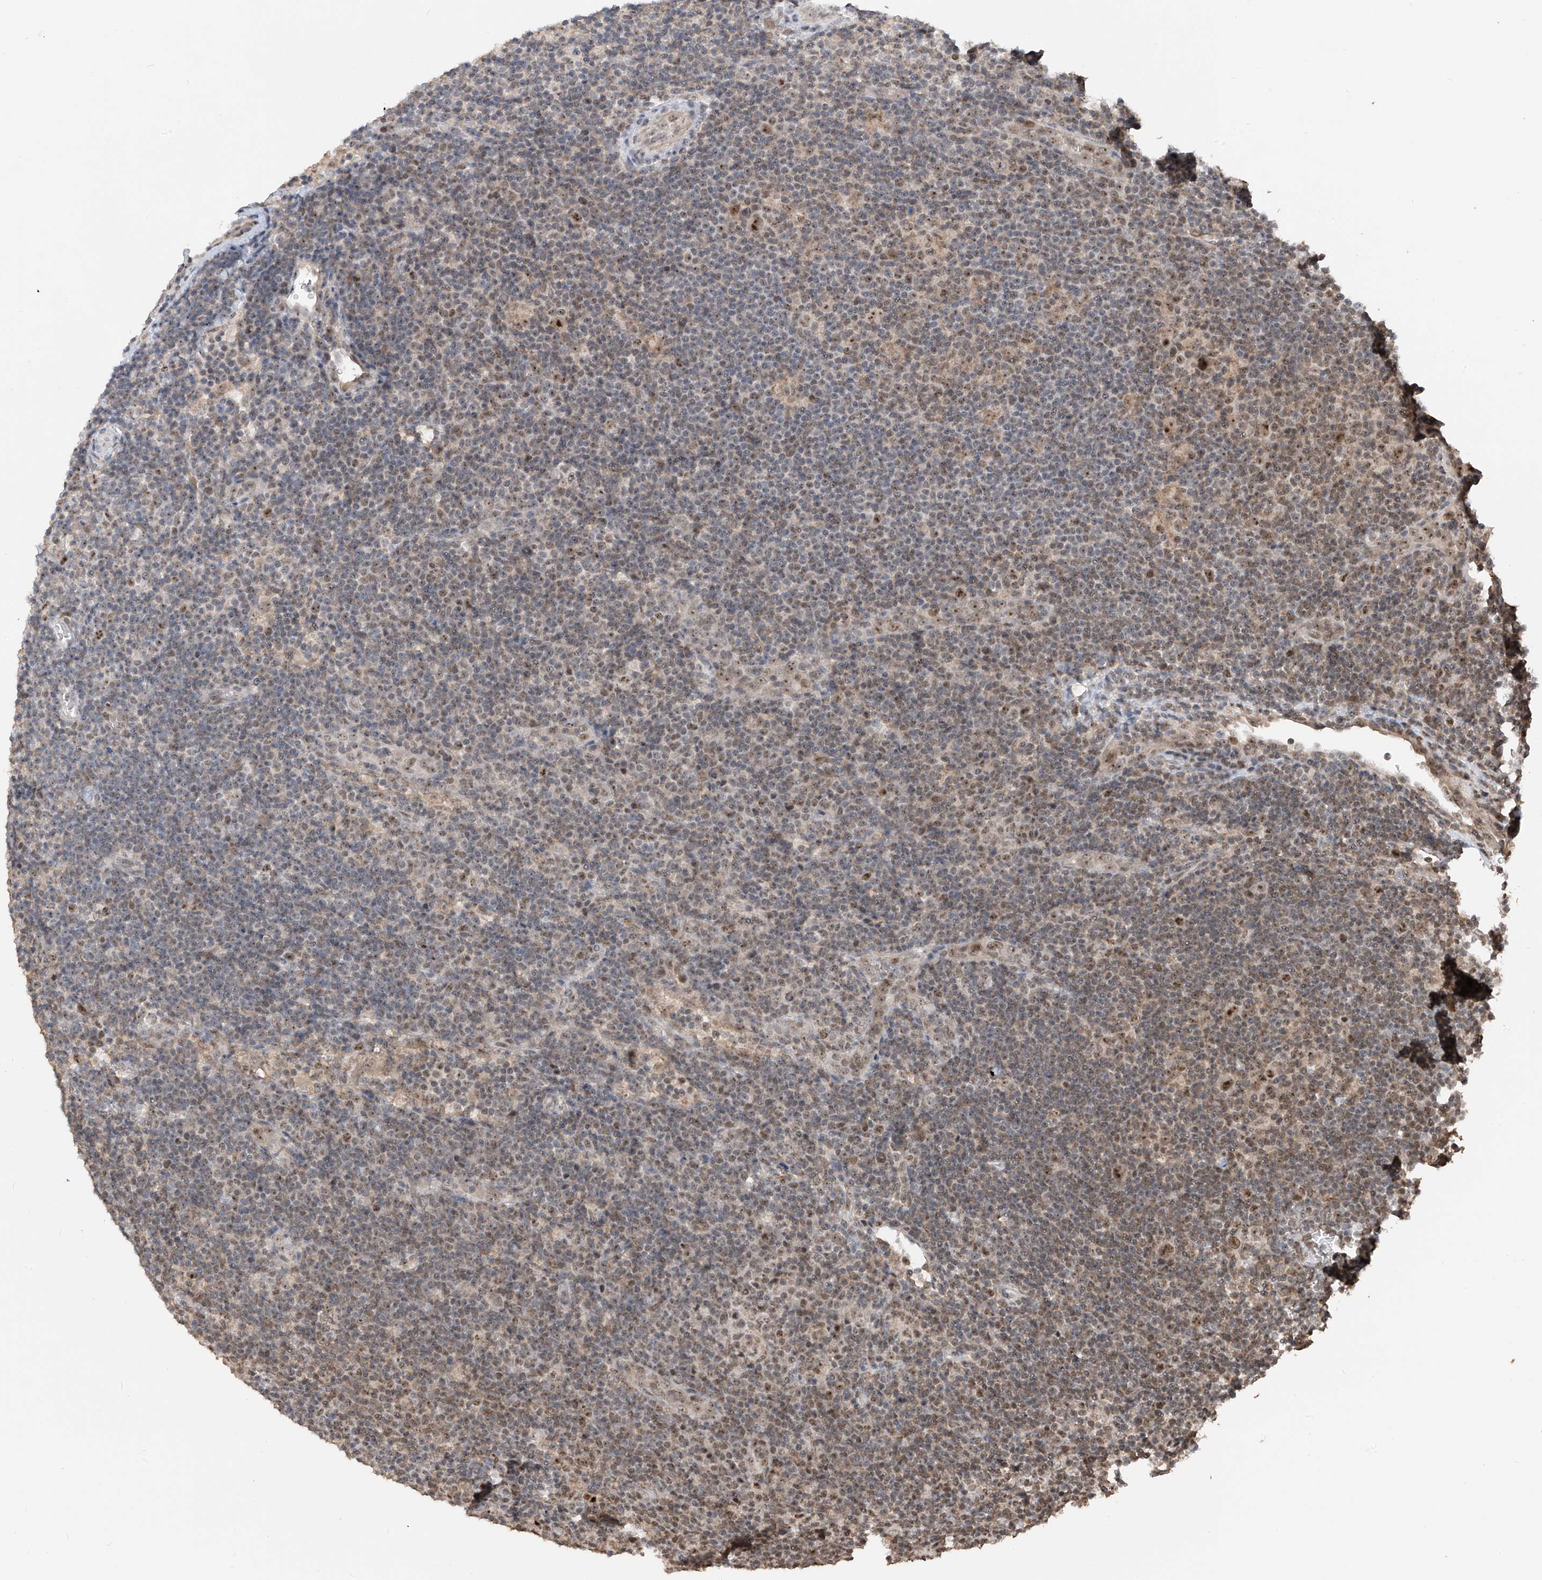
{"staining": {"intensity": "moderate", "quantity": ">75%", "location": "nuclear"}, "tissue": "lymphoma", "cell_type": "Tumor cells", "image_type": "cancer", "snomed": [{"axis": "morphology", "description": "Hodgkin's disease, NOS"}, {"axis": "topography", "description": "Lymph node"}], "caption": "A medium amount of moderate nuclear expression is present in approximately >75% of tumor cells in Hodgkin's disease tissue.", "gene": "C1orf131", "patient": {"sex": "female", "age": 57}}